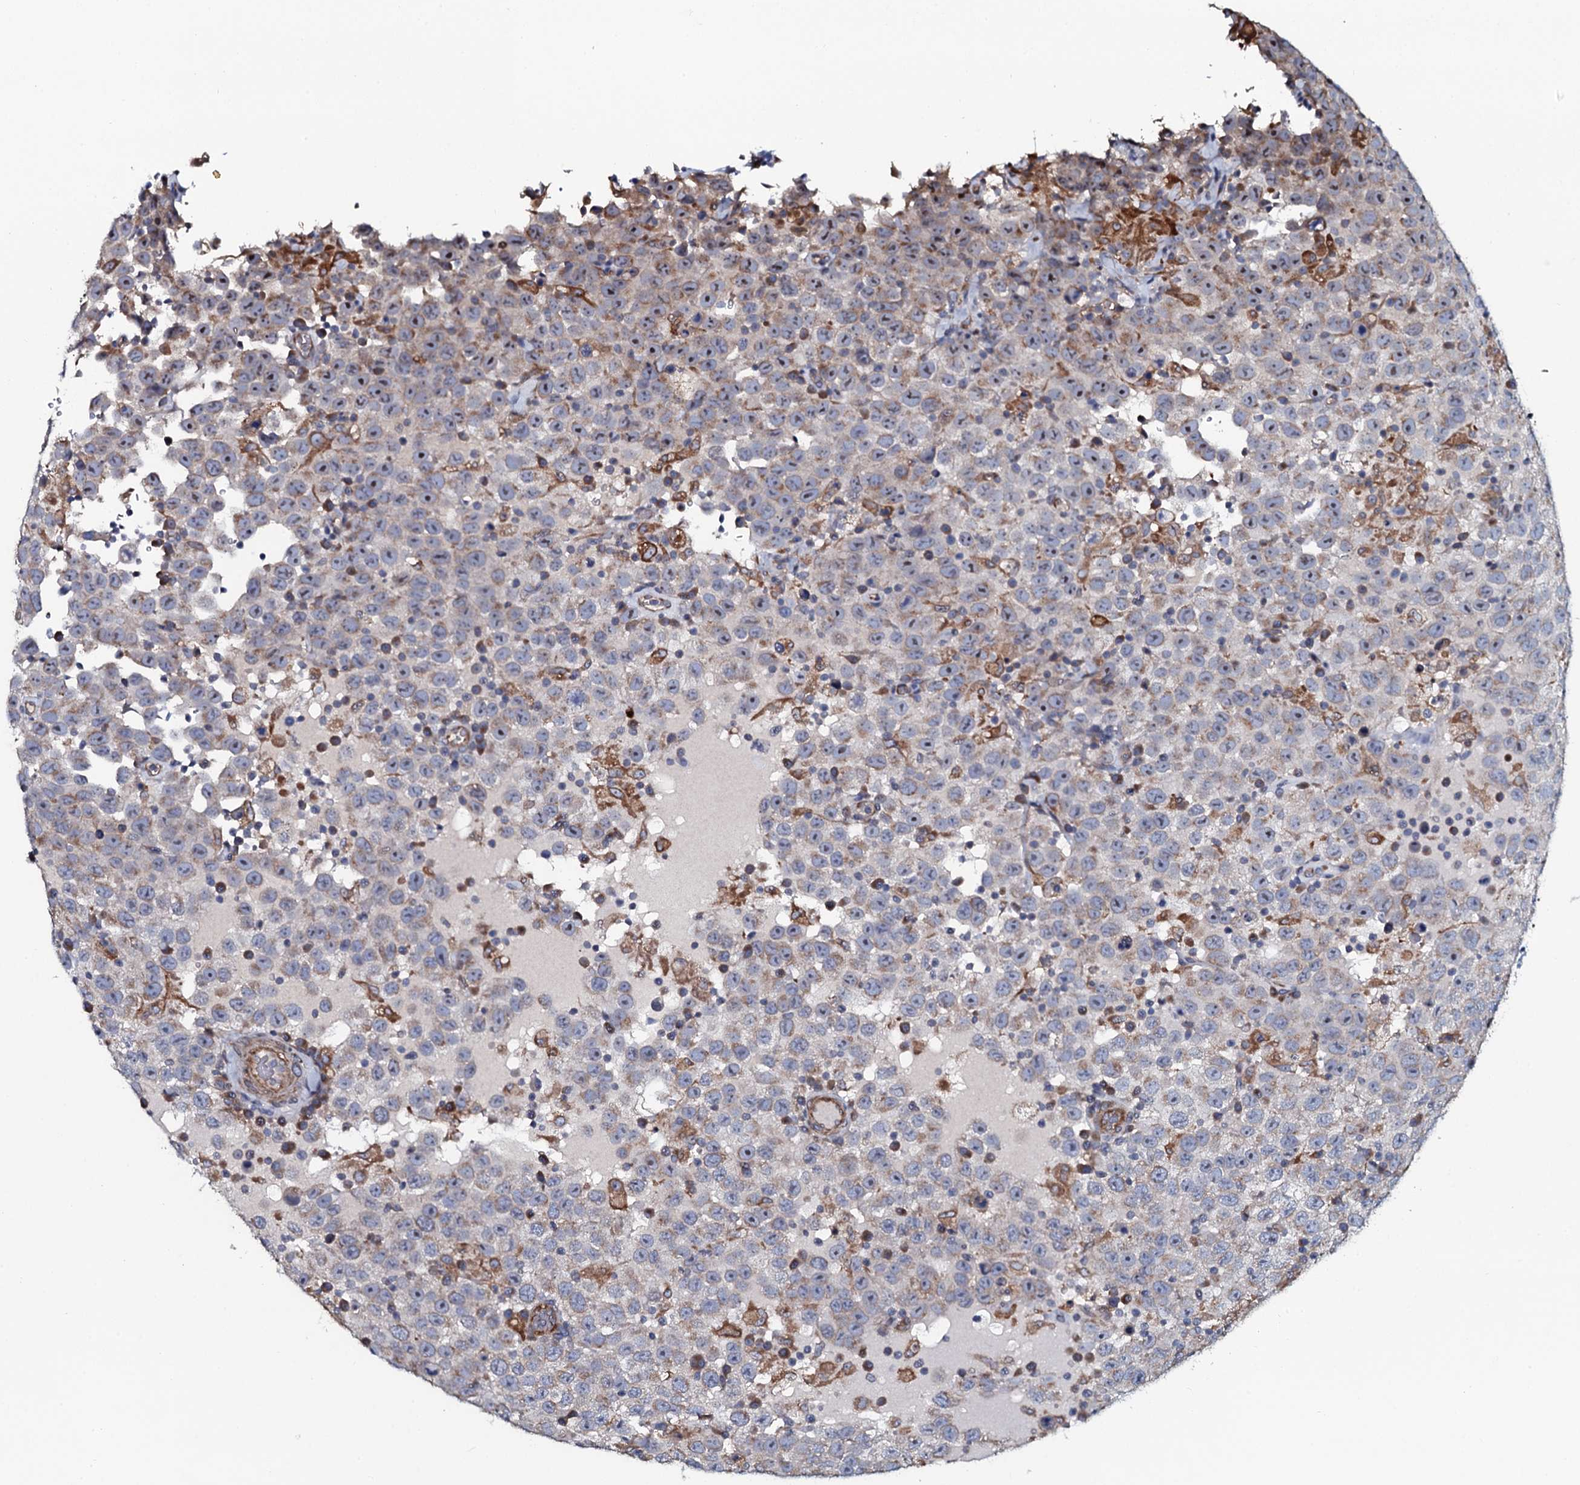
{"staining": {"intensity": "weak", "quantity": "<25%", "location": "cytoplasmic/membranous"}, "tissue": "testis cancer", "cell_type": "Tumor cells", "image_type": "cancer", "snomed": [{"axis": "morphology", "description": "Seminoma, NOS"}, {"axis": "topography", "description": "Testis"}], "caption": "A high-resolution image shows immunohistochemistry staining of testis seminoma, which exhibits no significant expression in tumor cells.", "gene": "TMEM151A", "patient": {"sex": "male", "age": 41}}